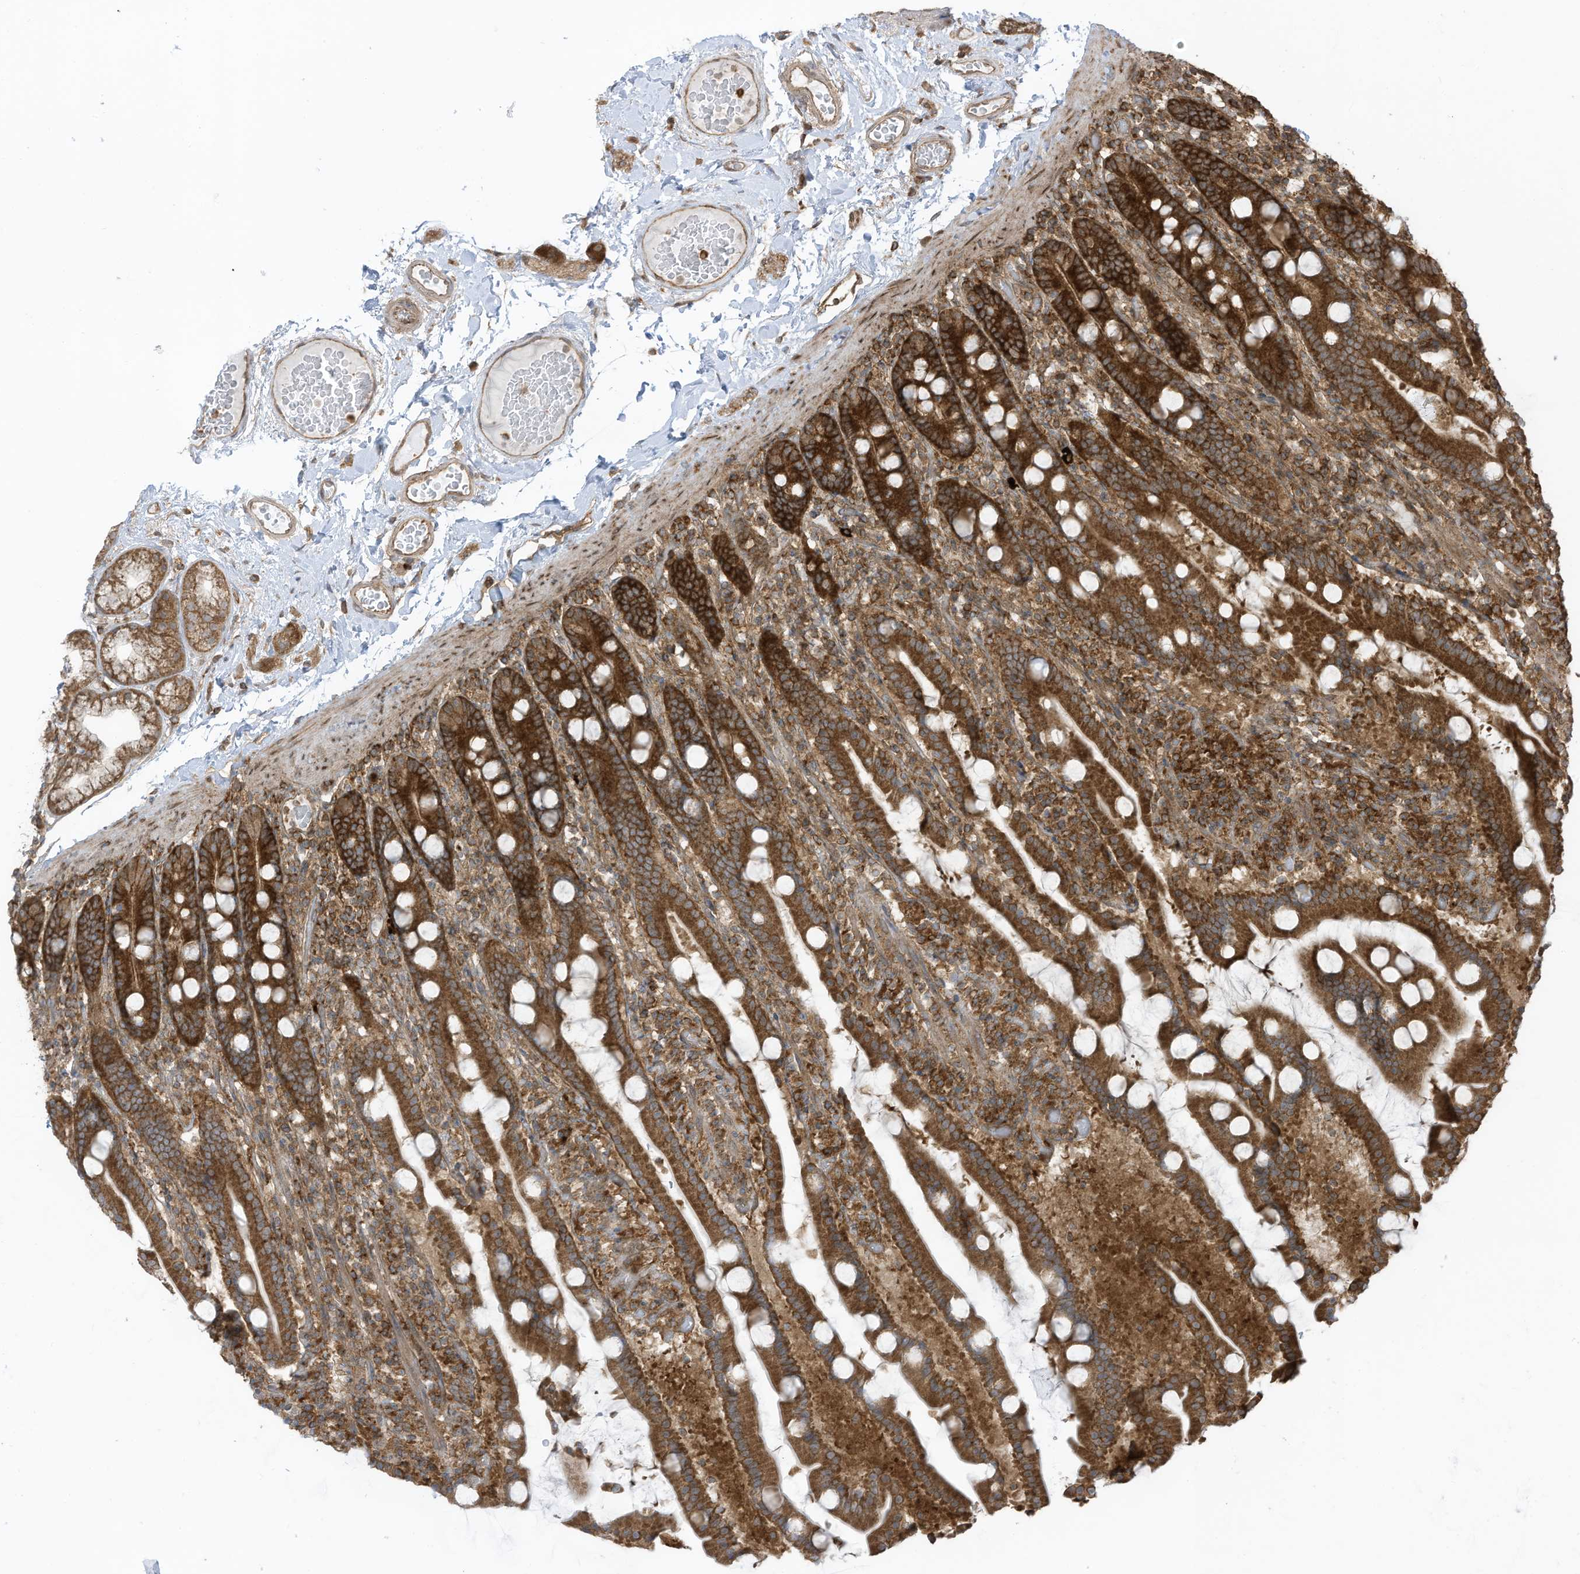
{"staining": {"intensity": "strong", "quantity": ">75%", "location": "cytoplasmic/membranous"}, "tissue": "duodenum", "cell_type": "Glandular cells", "image_type": "normal", "snomed": [{"axis": "morphology", "description": "Normal tissue, NOS"}, {"axis": "topography", "description": "Duodenum"}], "caption": "Protein staining demonstrates strong cytoplasmic/membranous positivity in about >75% of glandular cells in unremarkable duodenum. (brown staining indicates protein expression, while blue staining denotes nuclei).", "gene": "REPS1", "patient": {"sex": "male", "age": 55}}